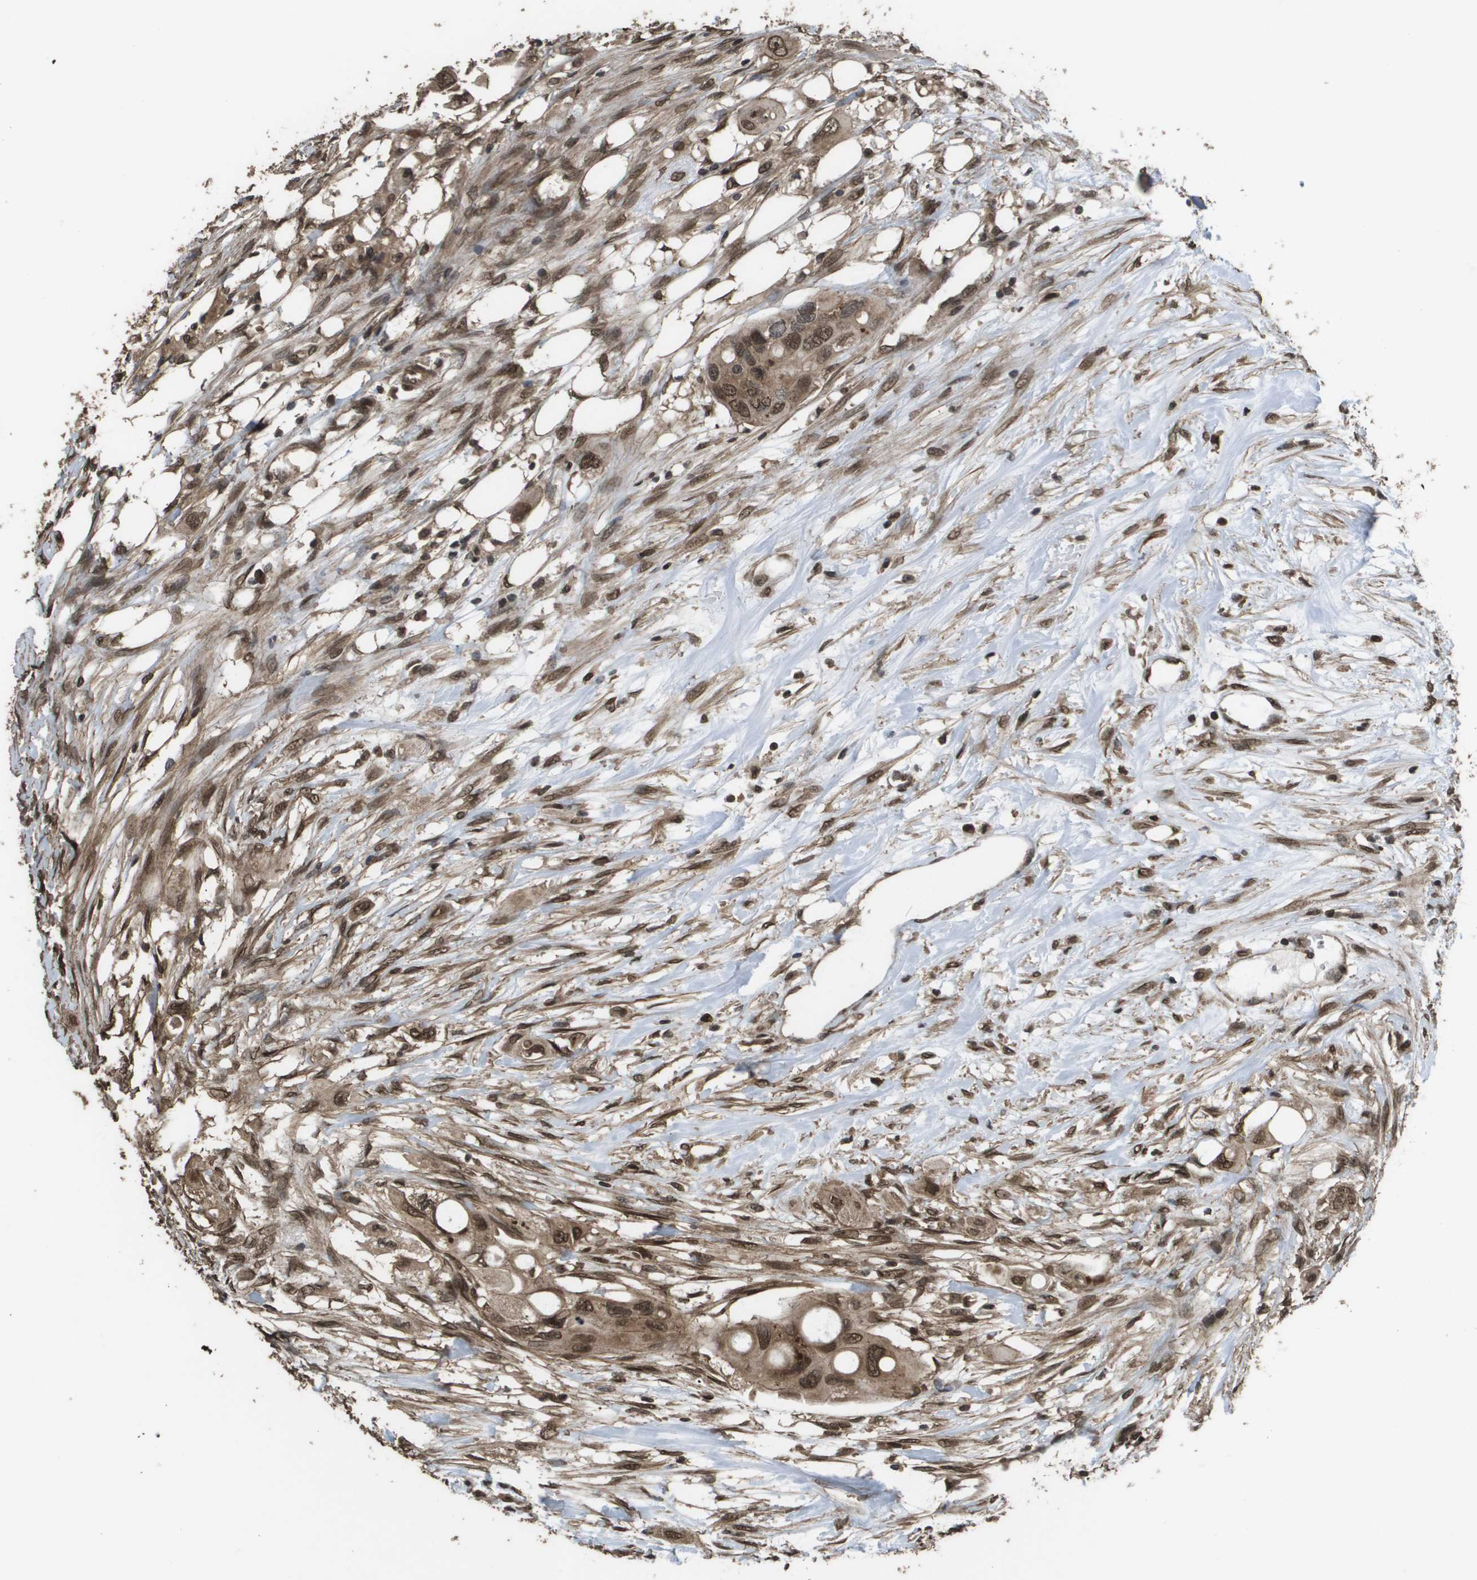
{"staining": {"intensity": "moderate", "quantity": ">75%", "location": "cytoplasmic/membranous,nuclear"}, "tissue": "colorectal cancer", "cell_type": "Tumor cells", "image_type": "cancer", "snomed": [{"axis": "morphology", "description": "Adenocarcinoma, NOS"}, {"axis": "topography", "description": "Colon"}], "caption": "The photomicrograph exhibits immunohistochemical staining of colorectal adenocarcinoma. There is moderate cytoplasmic/membranous and nuclear expression is present in approximately >75% of tumor cells.", "gene": "AXIN2", "patient": {"sex": "female", "age": 57}}